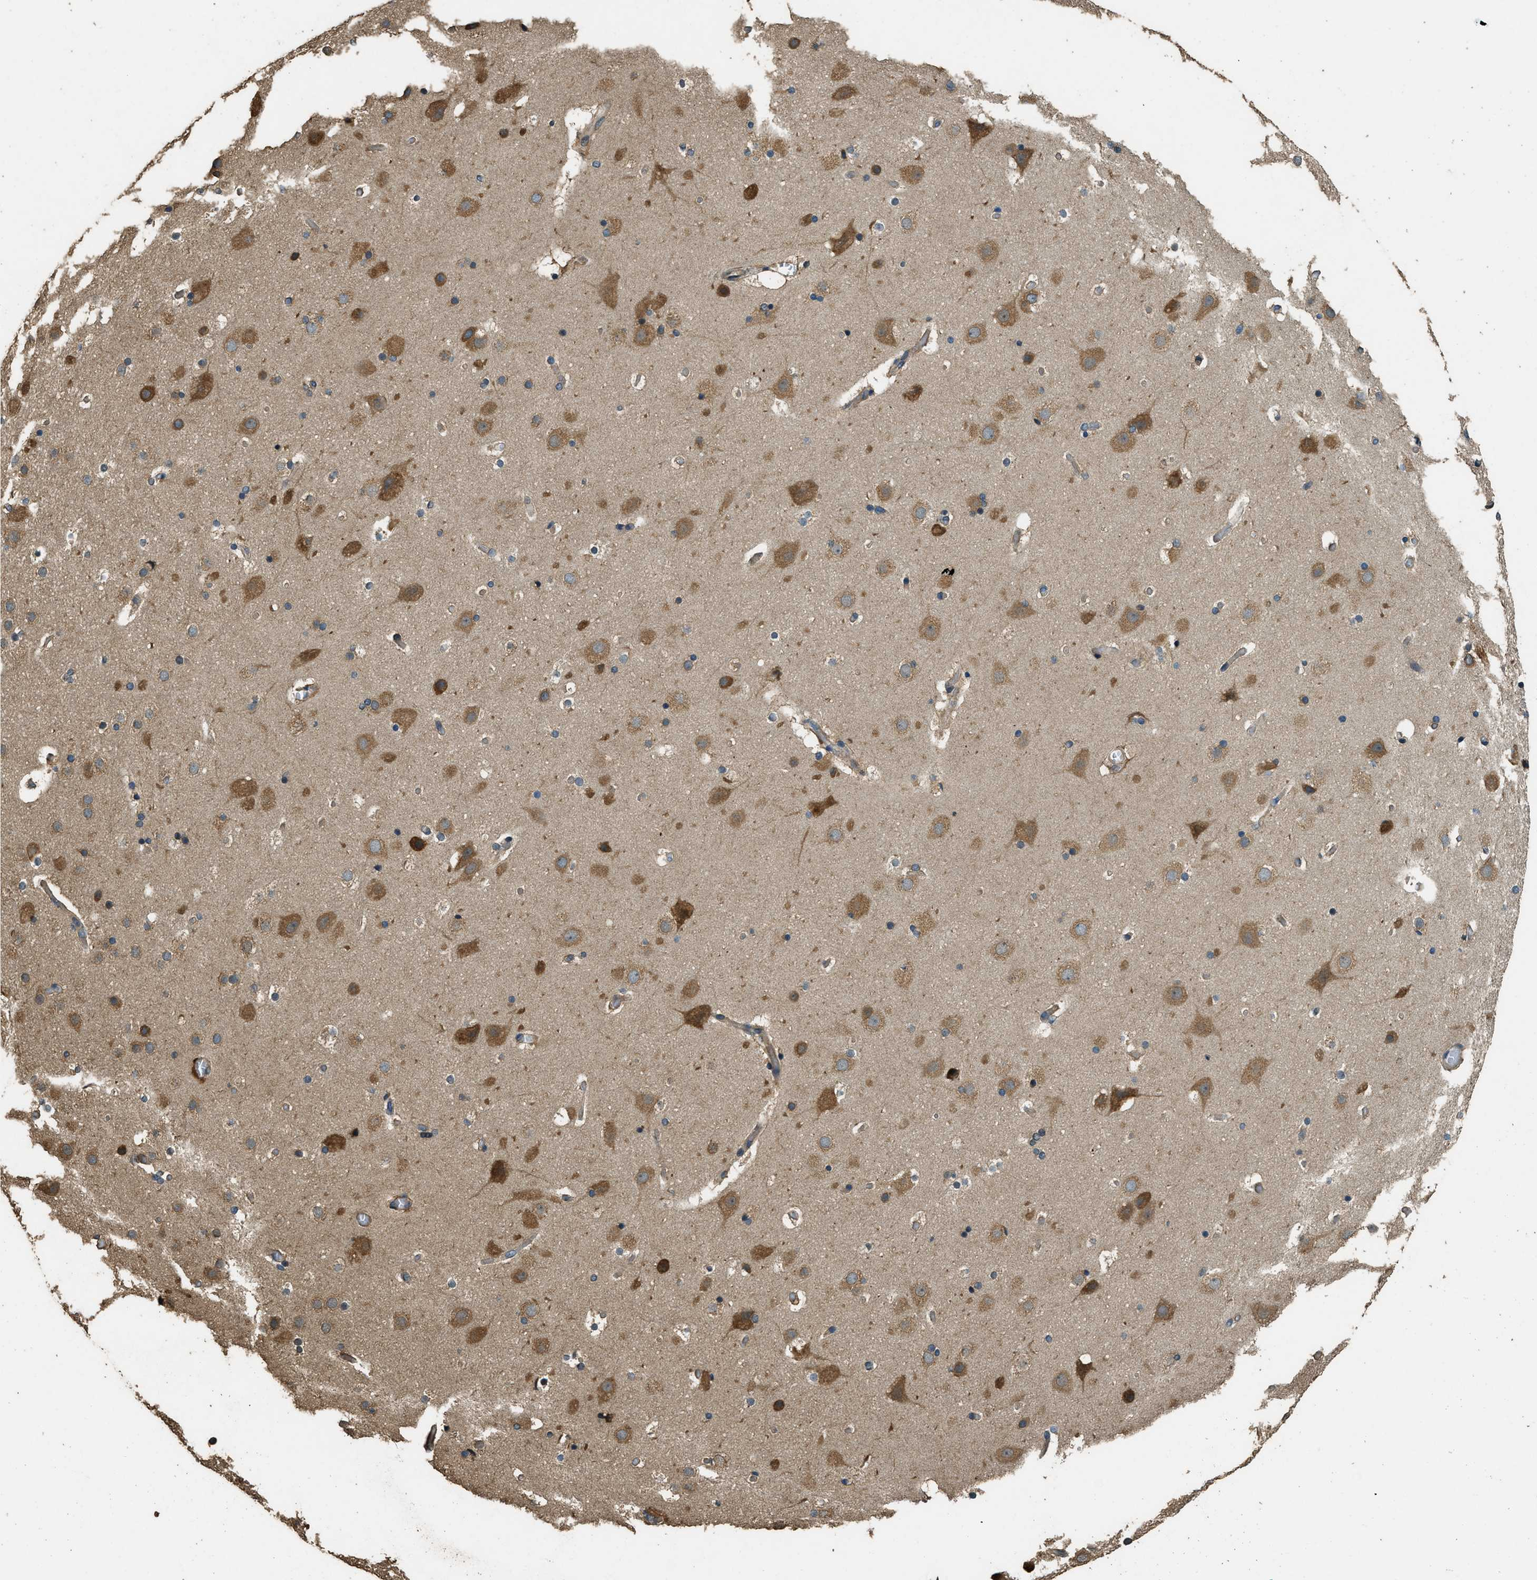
{"staining": {"intensity": "moderate", "quantity": ">75%", "location": "cytoplasmic/membranous"}, "tissue": "cerebral cortex", "cell_type": "Endothelial cells", "image_type": "normal", "snomed": [{"axis": "morphology", "description": "Normal tissue, NOS"}, {"axis": "topography", "description": "Cerebral cortex"}], "caption": "Immunohistochemical staining of normal human cerebral cortex displays moderate cytoplasmic/membranous protein positivity in about >75% of endothelial cells.", "gene": "MARS1", "patient": {"sex": "male", "age": 57}}